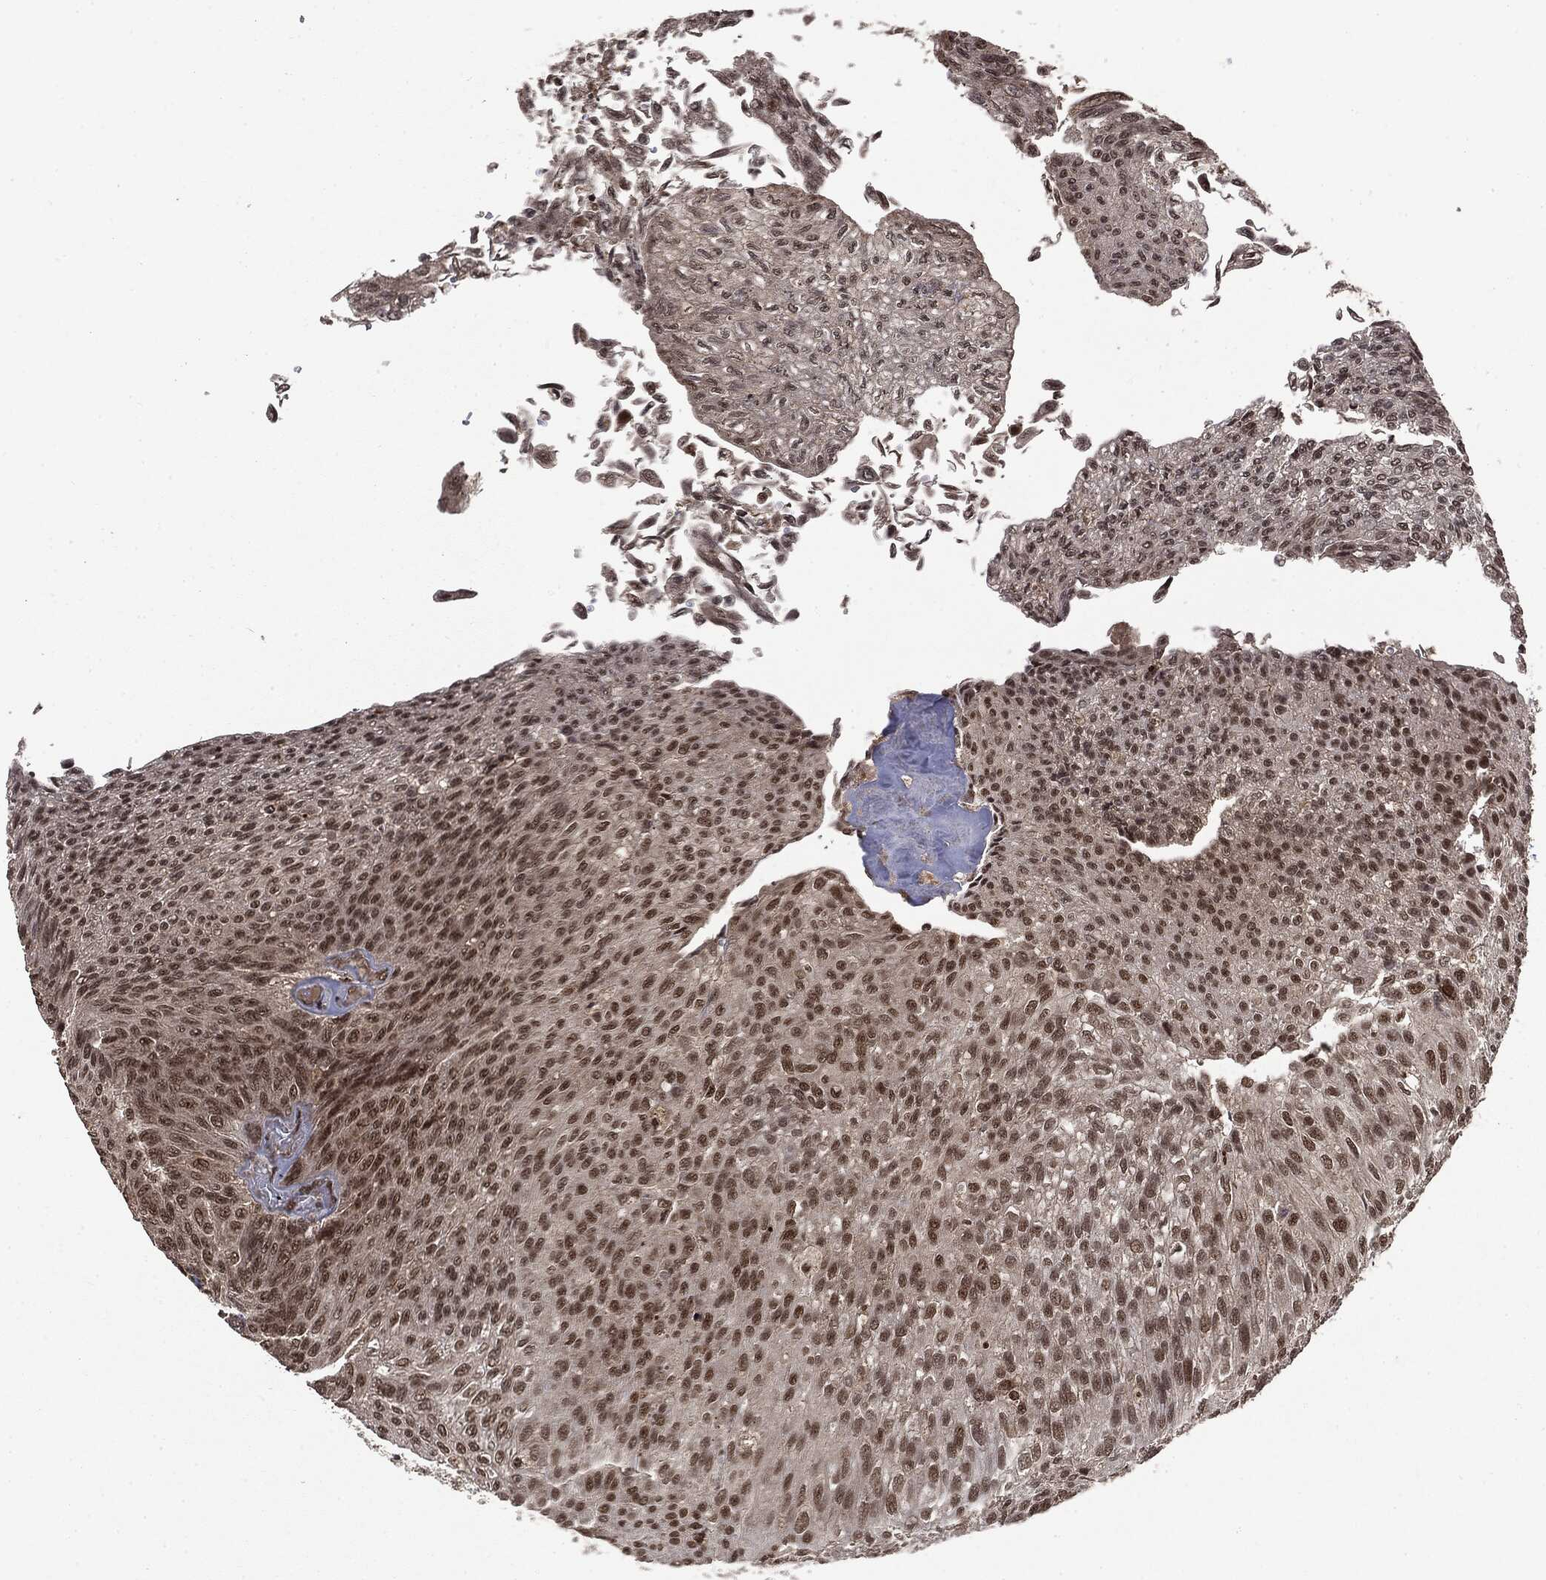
{"staining": {"intensity": "moderate", "quantity": "<25%", "location": "cytoplasmic/membranous,nuclear"}, "tissue": "urothelial cancer", "cell_type": "Tumor cells", "image_type": "cancer", "snomed": [{"axis": "morphology", "description": "Urothelial carcinoma, Low grade"}, {"axis": "topography", "description": "Ureter, NOS"}, {"axis": "topography", "description": "Urinary bladder"}], "caption": "Tumor cells show low levels of moderate cytoplasmic/membranous and nuclear positivity in approximately <25% of cells in human low-grade urothelial carcinoma.", "gene": "CTDP1", "patient": {"sex": "male", "age": 78}}